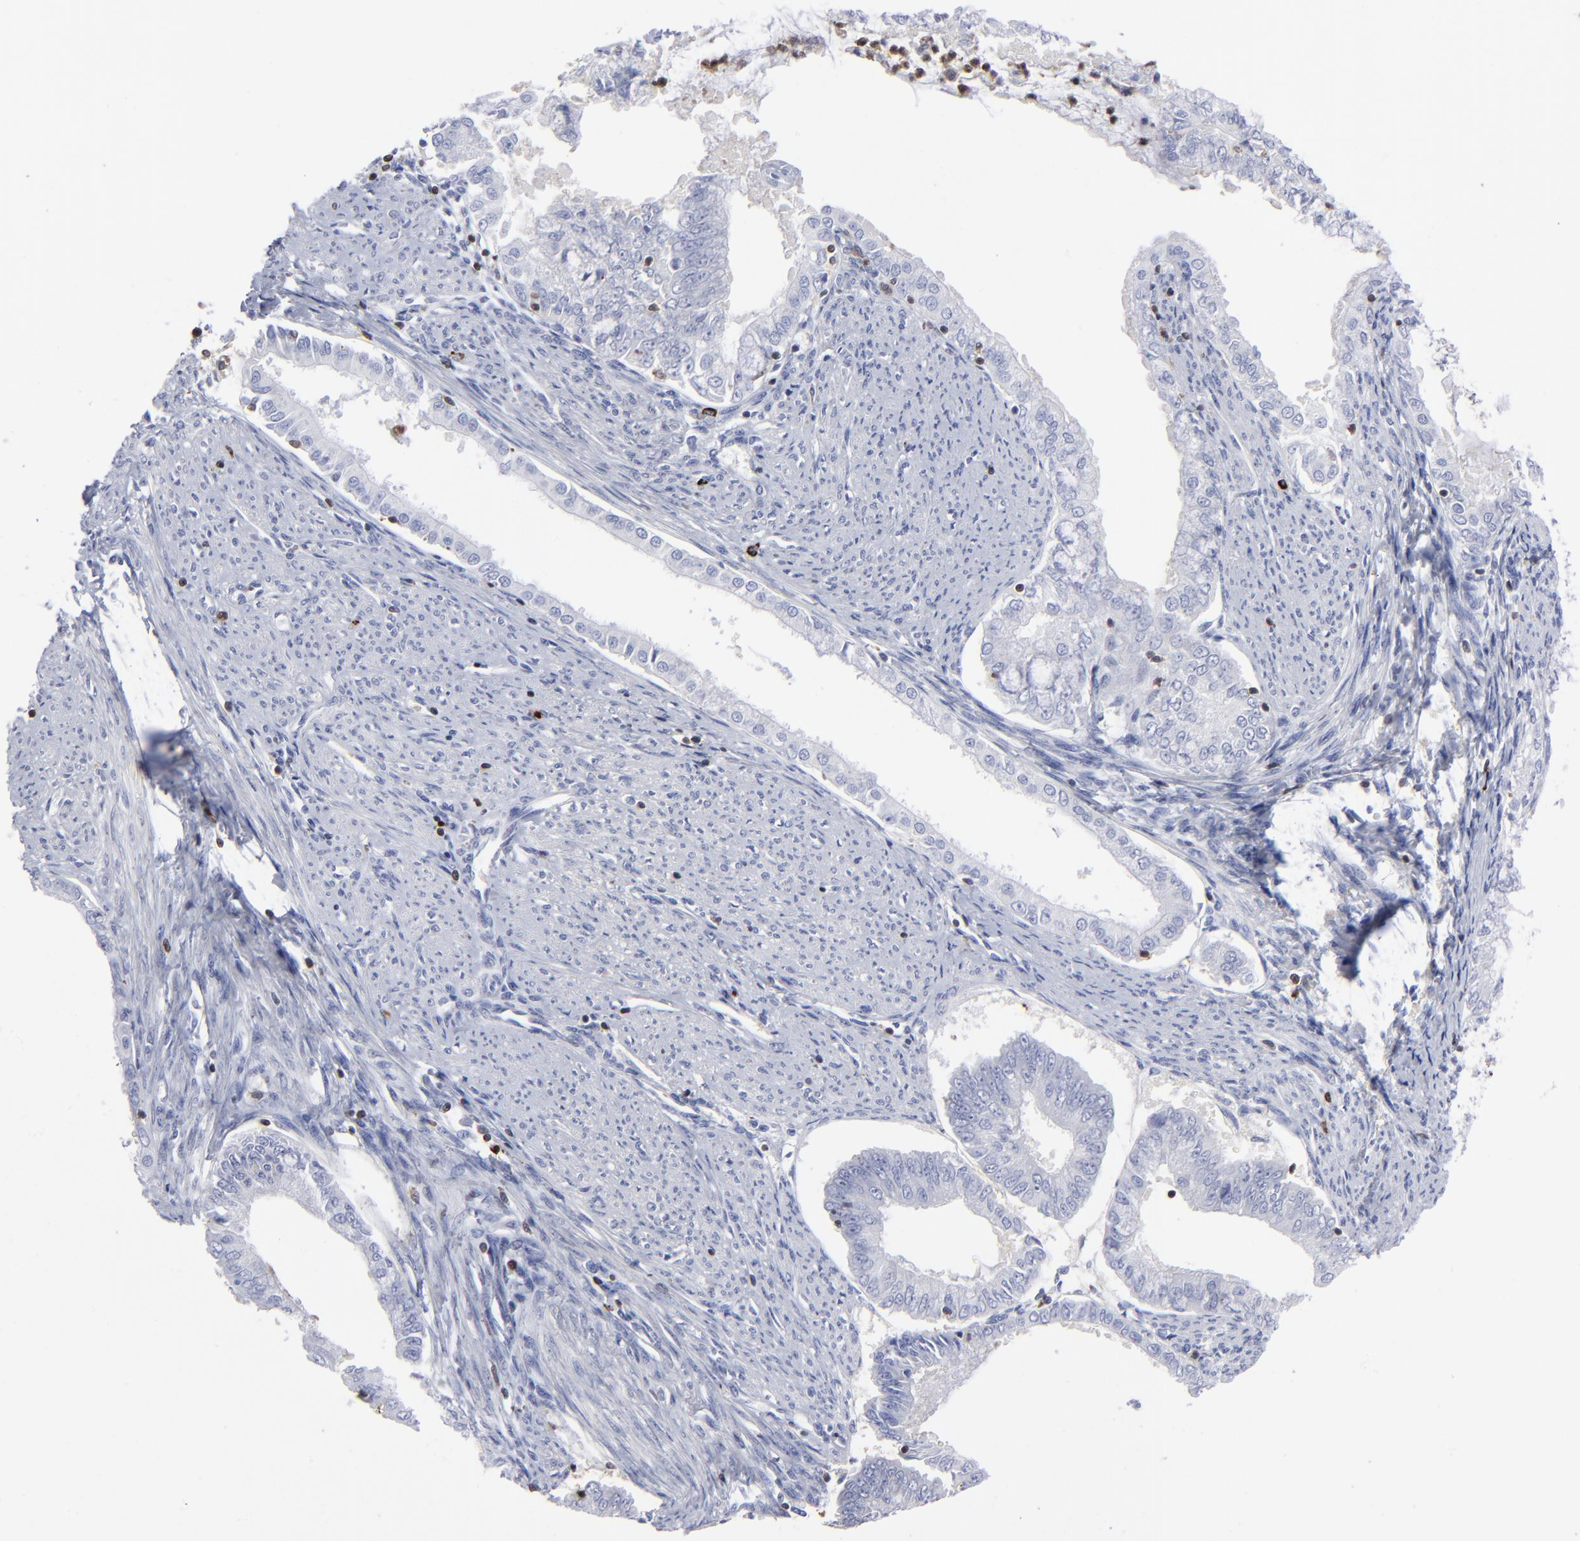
{"staining": {"intensity": "negative", "quantity": "none", "location": "none"}, "tissue": "endometrial cancer", "cell_type": "Tumor cells", "image_type": "cancer", "snomed": [{"axis": "morphology", "description": "Adenocarcinoma, NOS"}, {"axis": "topography", "description": "Endometrium"}], "caption": "The histopathology image exhibits no significant staining in tumor cells of endometrial cancer.", "gene": "TBXT", "patient": {"sex": "female", "age": 76}}